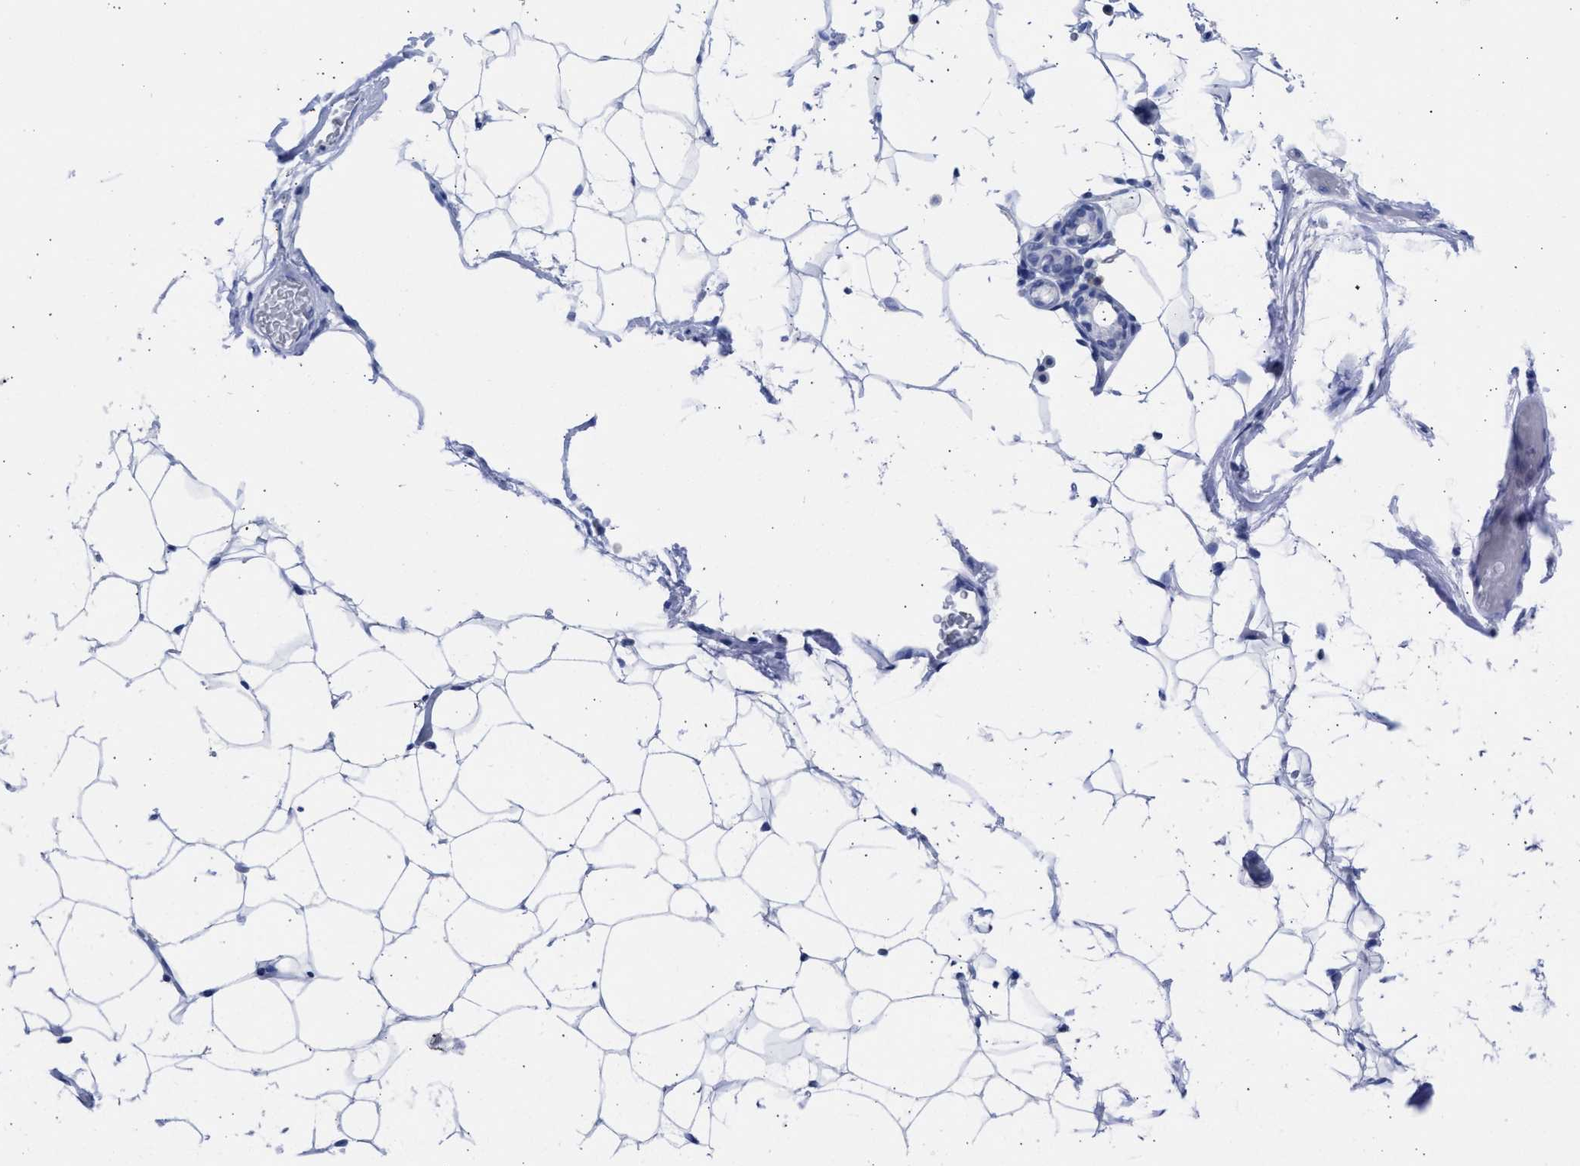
{"staining": {"intensity": "negative", "quantity": "none", "location": "none"}, "tissue": "adipose tissue", "cell_type": "Adipocytes", "image_type": "normal", "snomed": [{"axis": "morphology", "description": "Normal tissue, NOS"}, {"axis": "topography", "description": "Breast"}, {"axis": "topography", "description": "Soft tissue"}], "caption": "This histopathology image is of normal adipose tissue stained with immunohistochemistry (IHC) to label a protein in brown with the nuclei are counter-stained blue. There is no expression in adipocytes.", "gene": "NCAM1", "patient": {"sex": "female", "age": 75}}